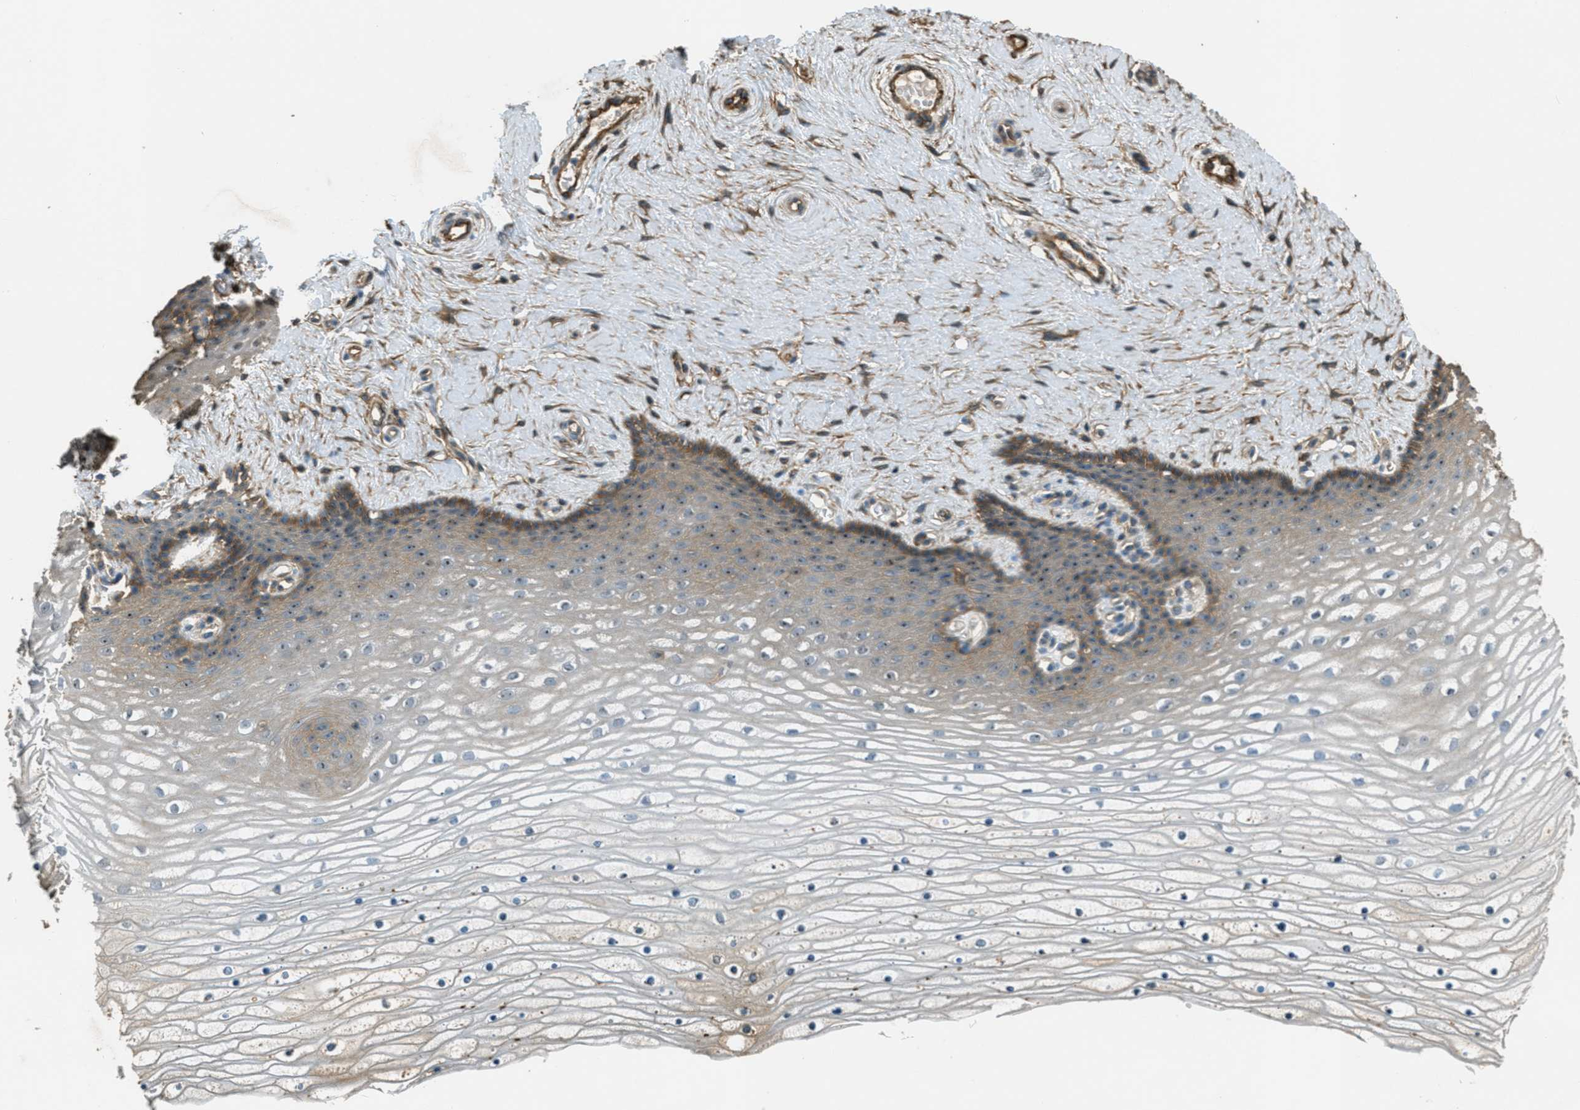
{"staining": {"intensity": "weak", "quantity": ">75%", "location": "cytoplasmic/membranous"}, "tissue": "cervix", "cell_type": "Glandular cells", "image_type": "normal", "snomed": [{"axis": "morphology", "description": "Normal tissue, NOS"}, {"axis": "topography", "description": "Cervix"}], "caption": "This histopathology image shows immunohistochemistry (IHC) staining of benign human cervix, with low weak cytoplasmic/membranous expression in about >75% of glandular cells.", "gene": "OSMR", "patient": {"sex": "female", "age": 39}}